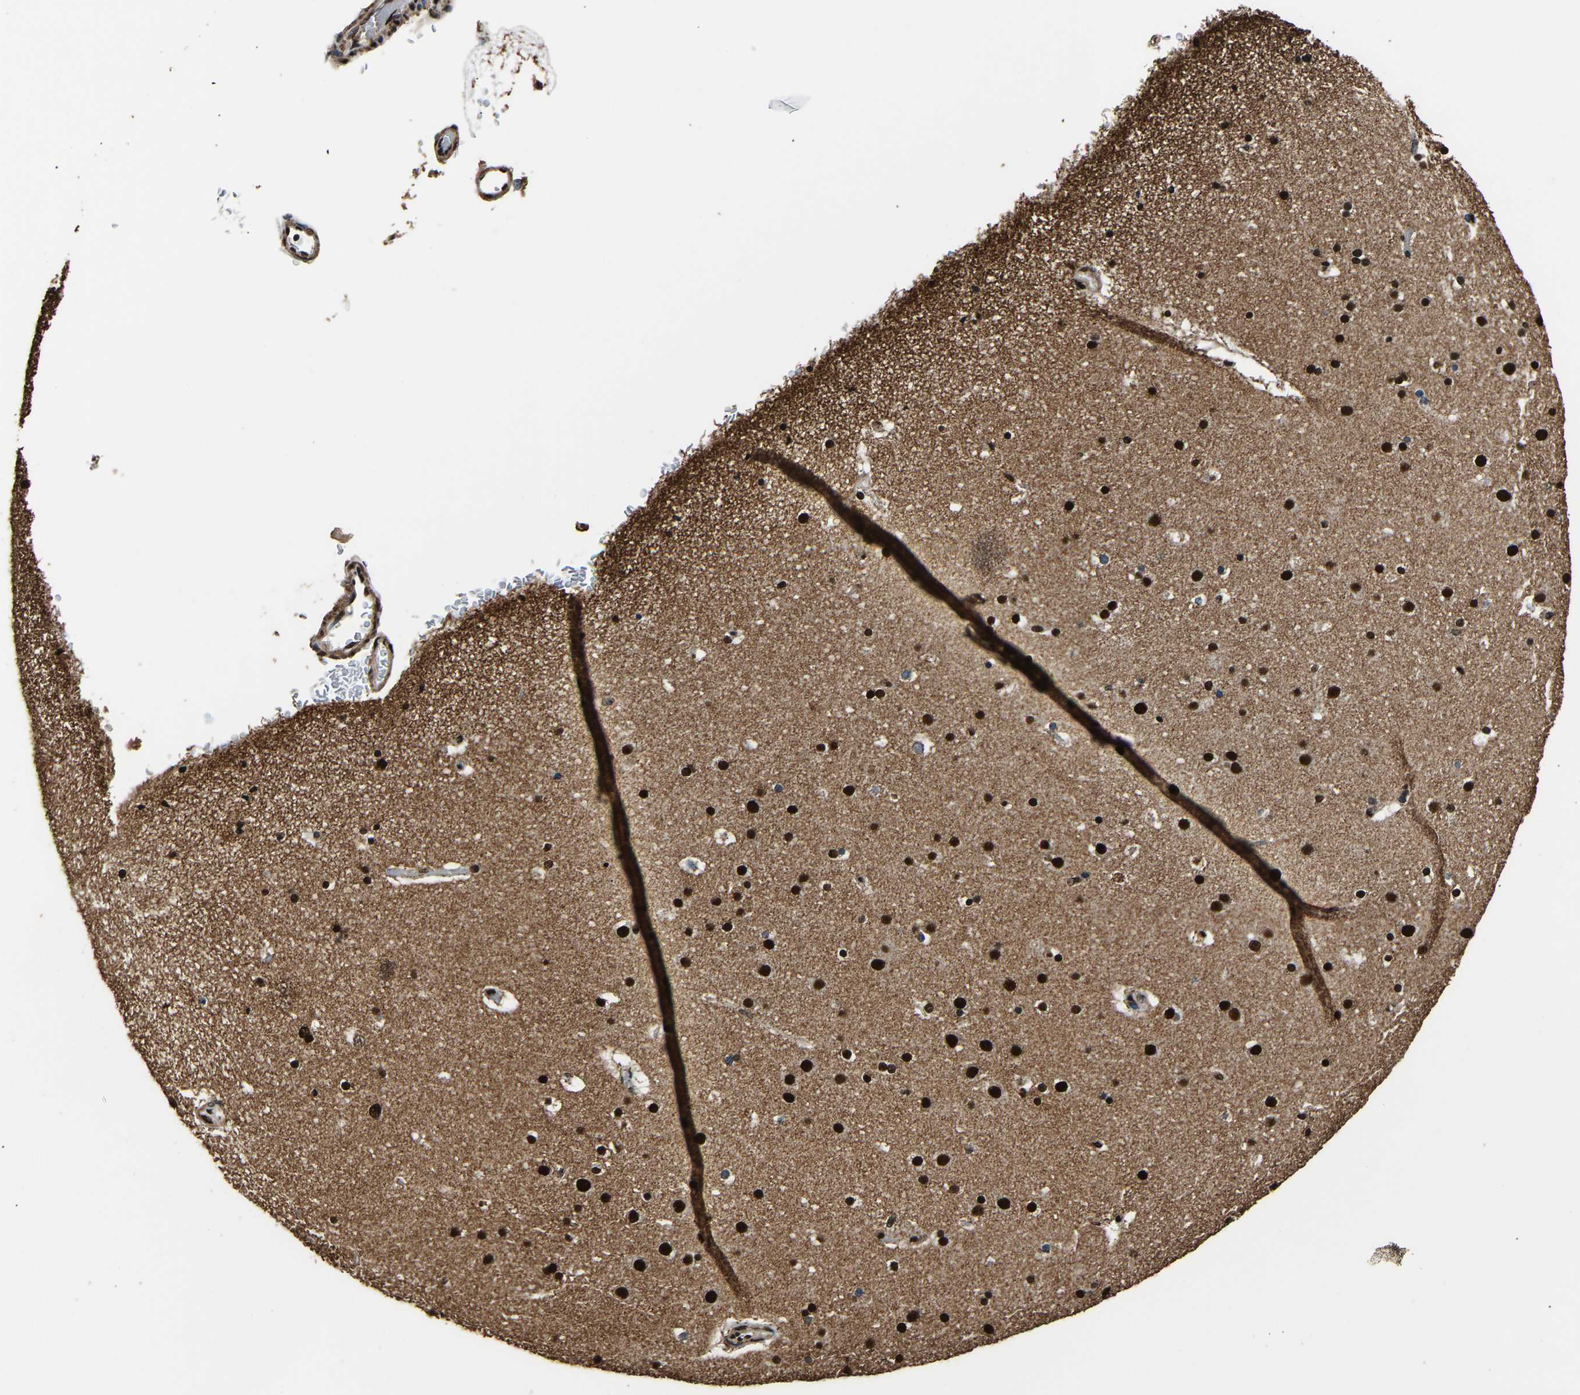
{"staining": {"intensity": "moderate", "quantity": ">75%", "location": "nuclear"}, "tissue": "cerebral cortex", "cell_type": "Endothelial cells", "image_type": "normal", "snomed": [{"axis": "morphology", "description": "Normal tissue, NOS"}, {"axis": "topography", "description": "Cerebral cortex"}], "caption": "Immunohistochemistry (DAB (3,3'-diaminobenzidine)) staining of unremarkable cerebral cortex demonstrates moderate nuclear protein staining in about >75% of endothelial cells.", "gene": "SAFB", "patient": {"sex": "male", "age": 57}}